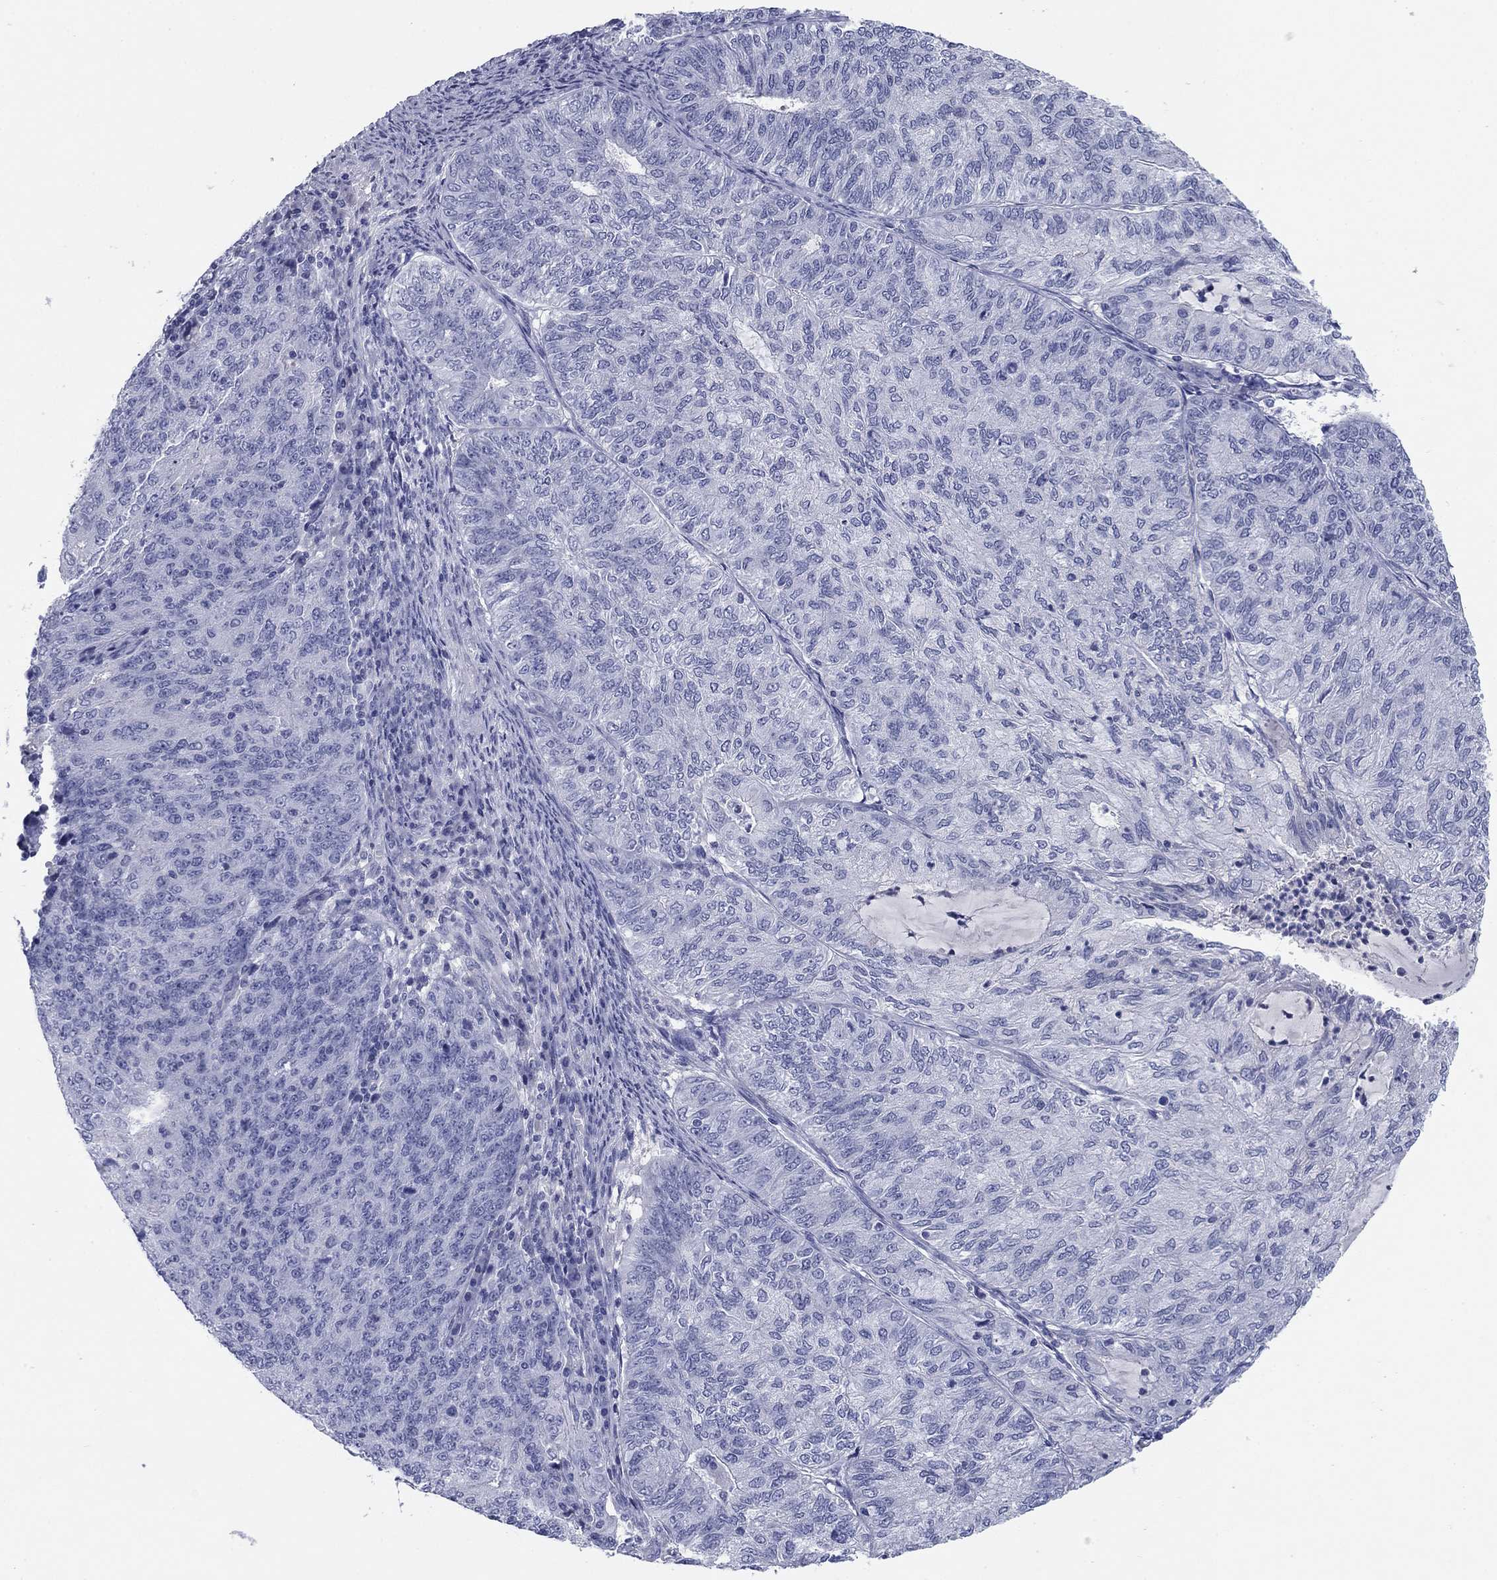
{"staining": {"intensity": "negative", "quantity": "none", "location": "none"}, "tissue": "endometrial cancer", "cell_type": "Tumor cells", "image_type": "cancer", "snomed": [{"axis": "morphology", "description": "Adenocarcinoma, NOS"}, {"axis": "topography", "description": "Endometrium"}], "caption": "Immunohistochemical staining of endometrial cancer reveals no significant staining in tumor cells. Nuclei are stained in blue.", "gene": "KCNH1", "patient": {"sex": "female", "age": 82}}